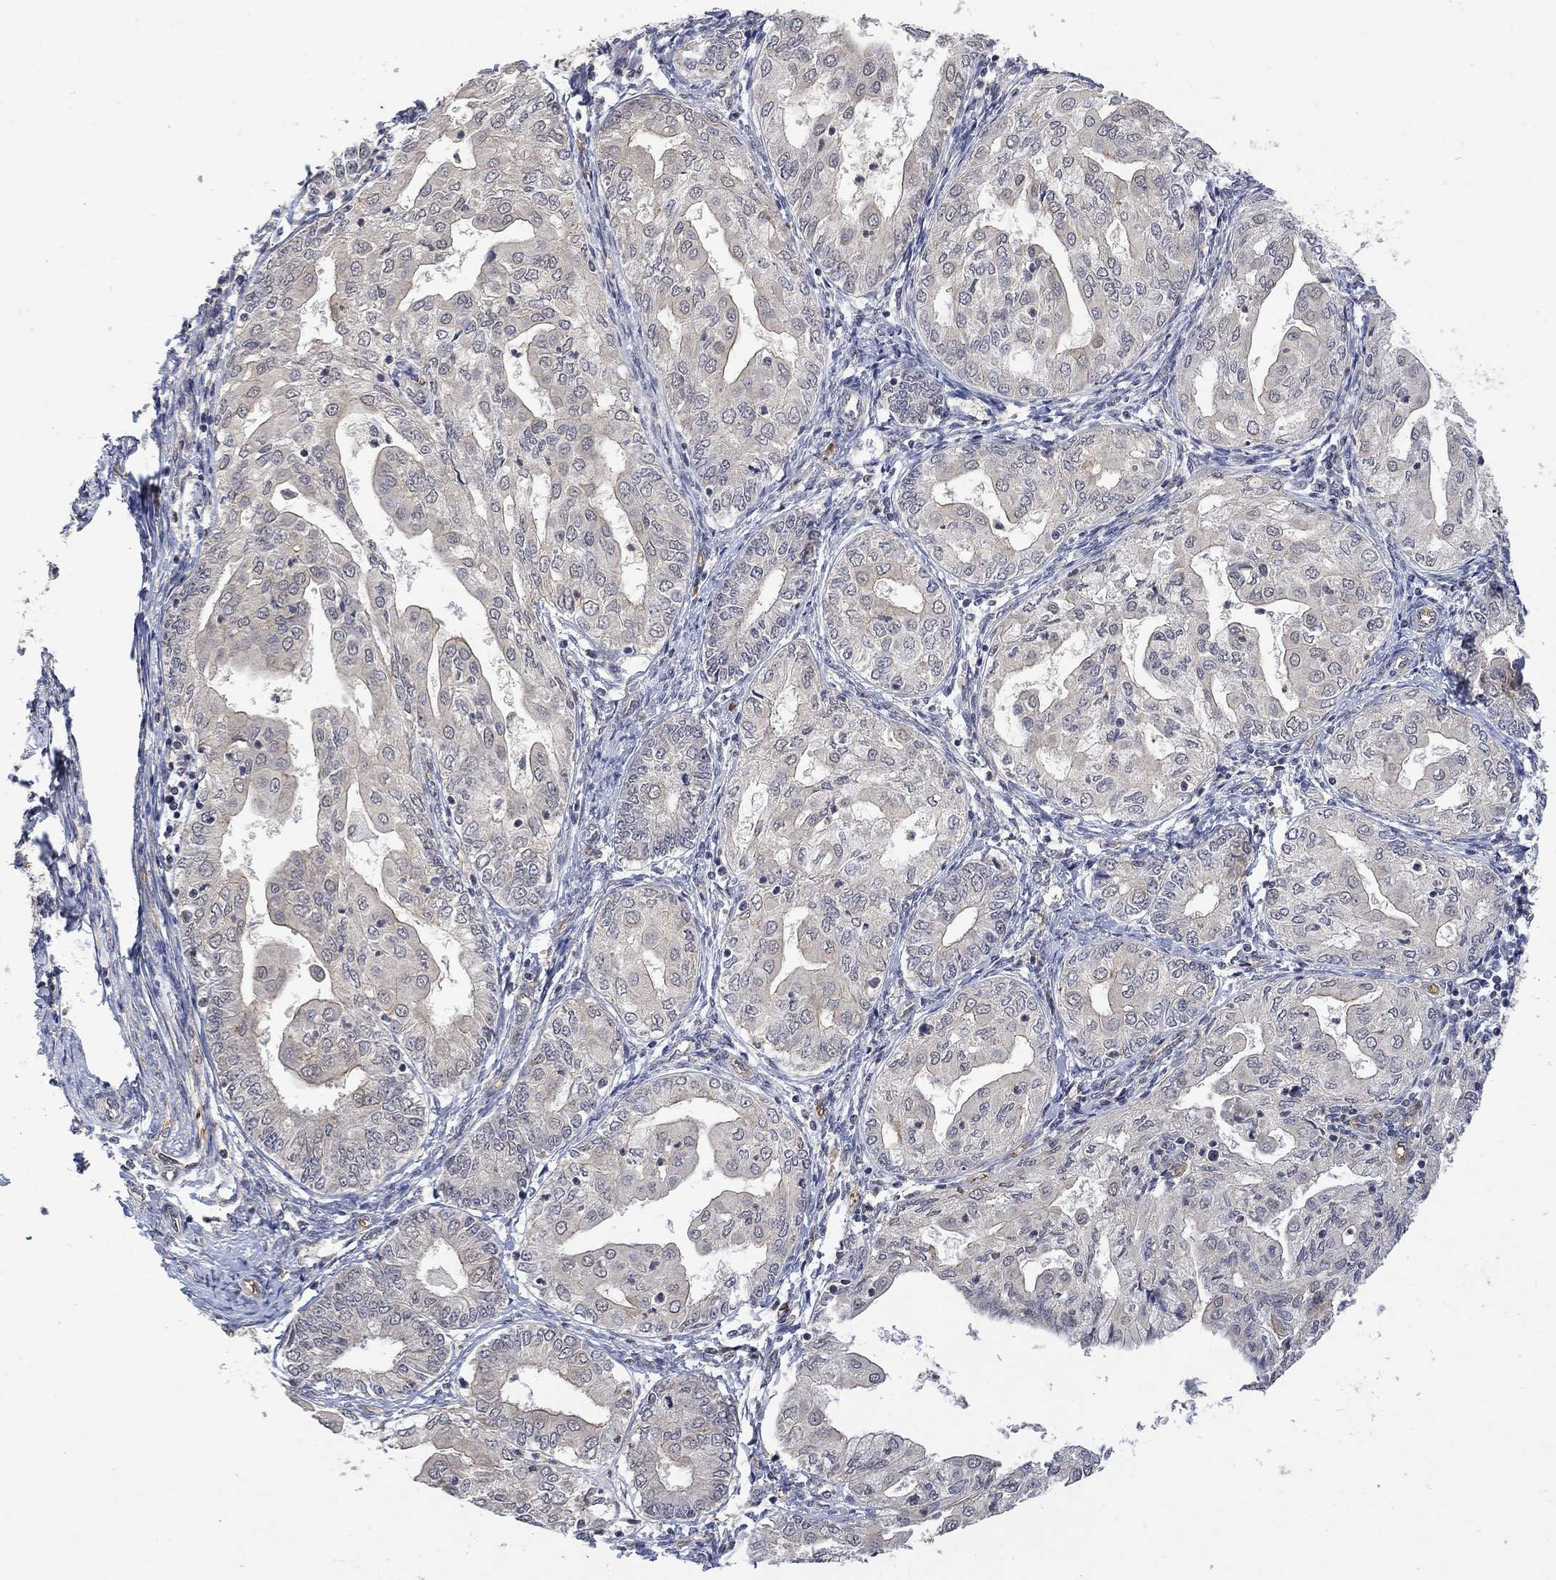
{"staining": {"intensity": "weak", "quantity": "<25%", "location": "cytoplasmic/membranous"}, "tissue": "endometrial cancer", "cell_type": "Tumor cells", "image_type": "cancer", "snomed": [{"axis": "morphology", "description": "Adenocarcinoma, NOS"}, {"axis": "topography", "description": "Endometrium"}], "caption": "Immunohistochemistry (IHC) micrograph of neoplastic tissue: human endometrial cancer (adenocarcinoma) stained with DAB demonstrates no significant protein positivity in tumor cells.", "gene": "GRIN2D", "patient": {"sex": "female", "age": 68}}